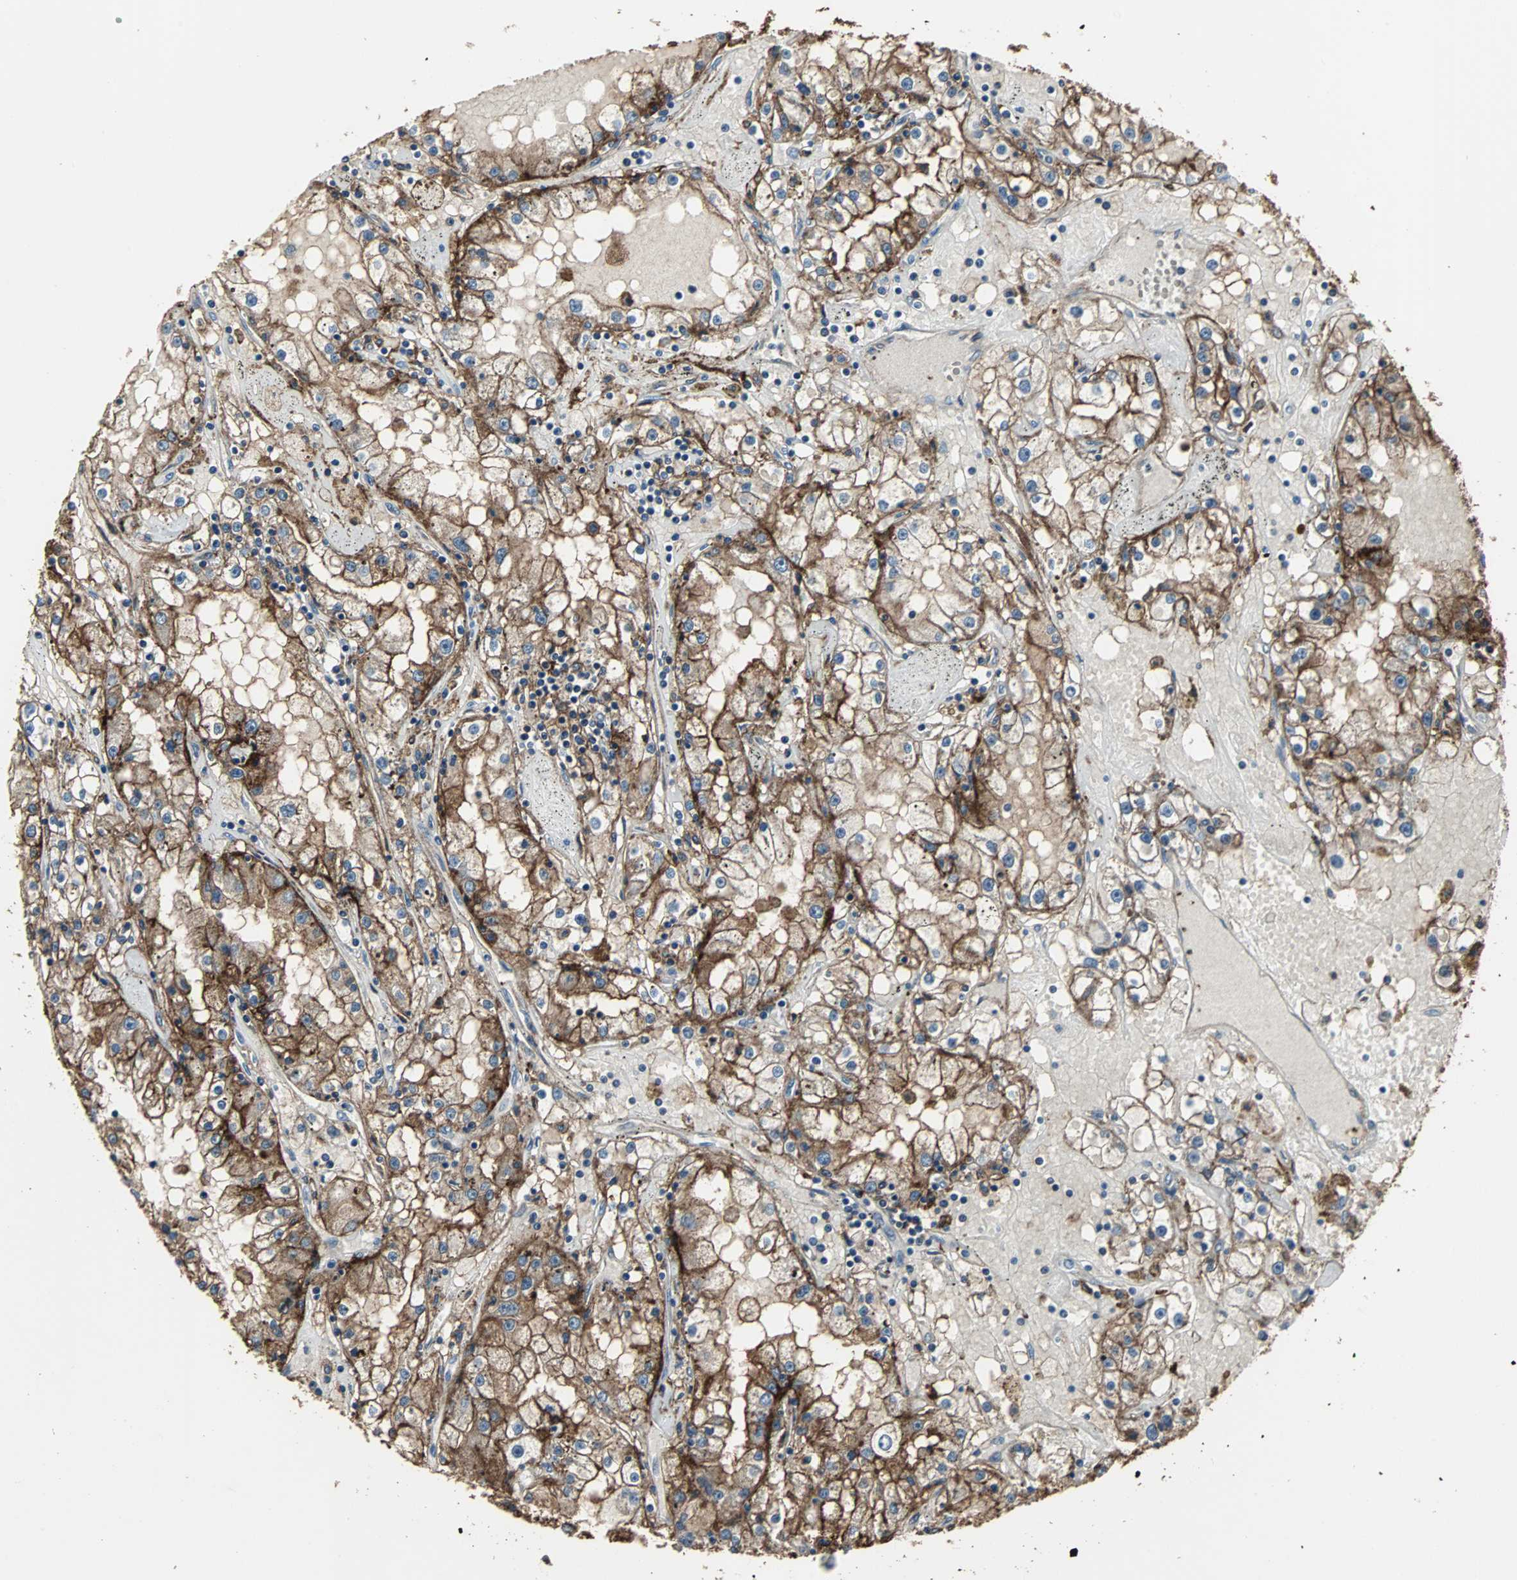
{"staining": {"intensity": "moderate", "quantity": ">75%", "location": "cytoplasmic/membranous"}, "tissue": "renal cancer", "cell_type": "Tumor cells", "image_type": "cancer", "snomed": [{"axis": "morphology", "description": "Adenocarcinoma, NOS"}, {"axis": "topography", "description": "Kidney"}], "caption": "A high-resolution micrograph shows immunohistochemistry staining of renal cancer (adenocarcinoma), which displays moderate cytoplasmic/membranous positivity in approximately >75% of tumor cells.", "gene": "F11R", "patient": {"sex": "male", "age": 56}}